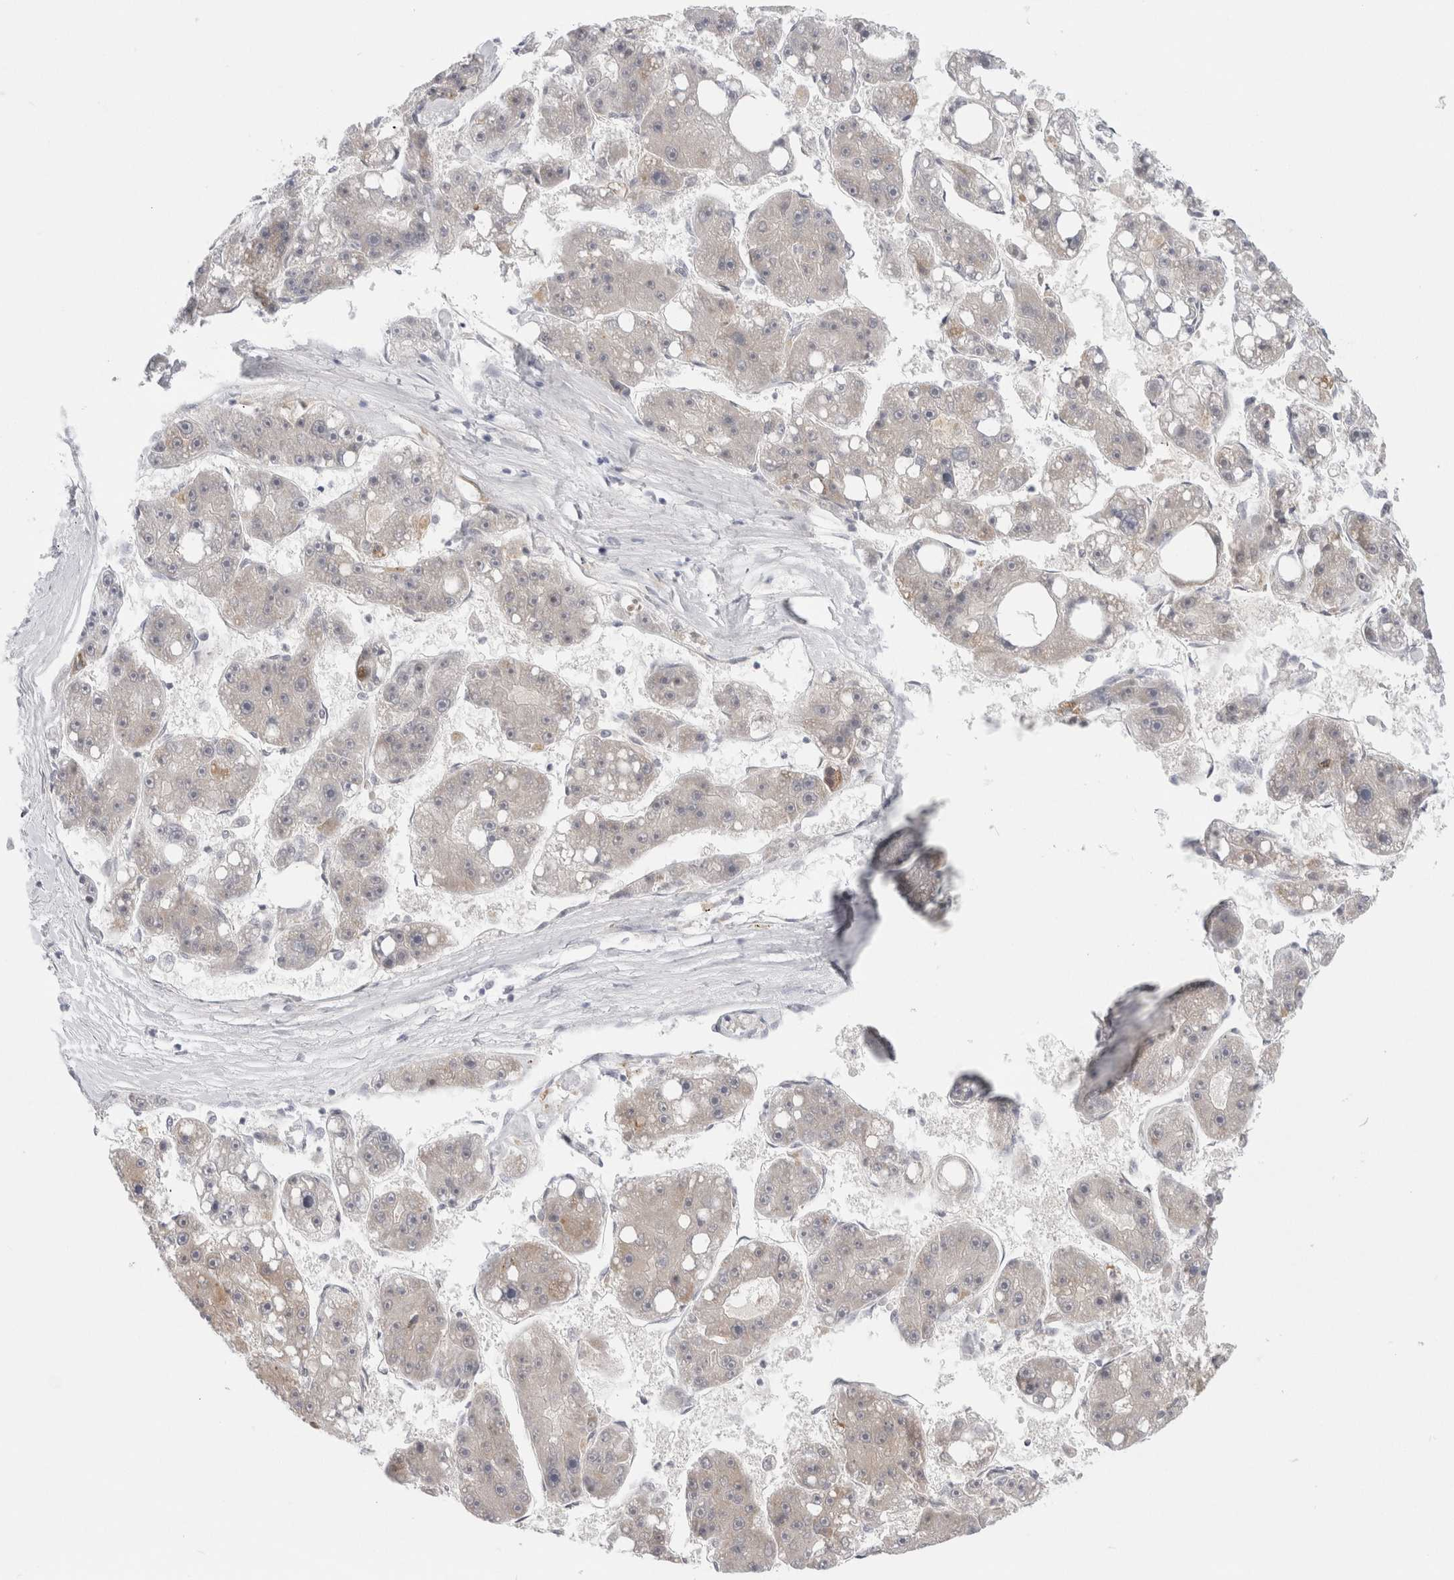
{"staining": {"intensity": "moderate", "quantity": "<25%", "location": "cytoplasmic/membranous"}, "tissue": "liver cancer", "cell_type": "Tumor cells", "image_type": "cancer", "snomed": [{"axis": "morphology", "description": "Carcinoma, Hepatocellular, NOS"}, {"axis": "topography", "description": "Liver"}], "caption": "The immunohistochemical stain highlights moderate cytoplasmic/membranous expression in tumor cells of hepatocellular carcinoma (liver) tissue.", "gene": "FAHD1", "patient": {"sex": "female", "age": 61}}